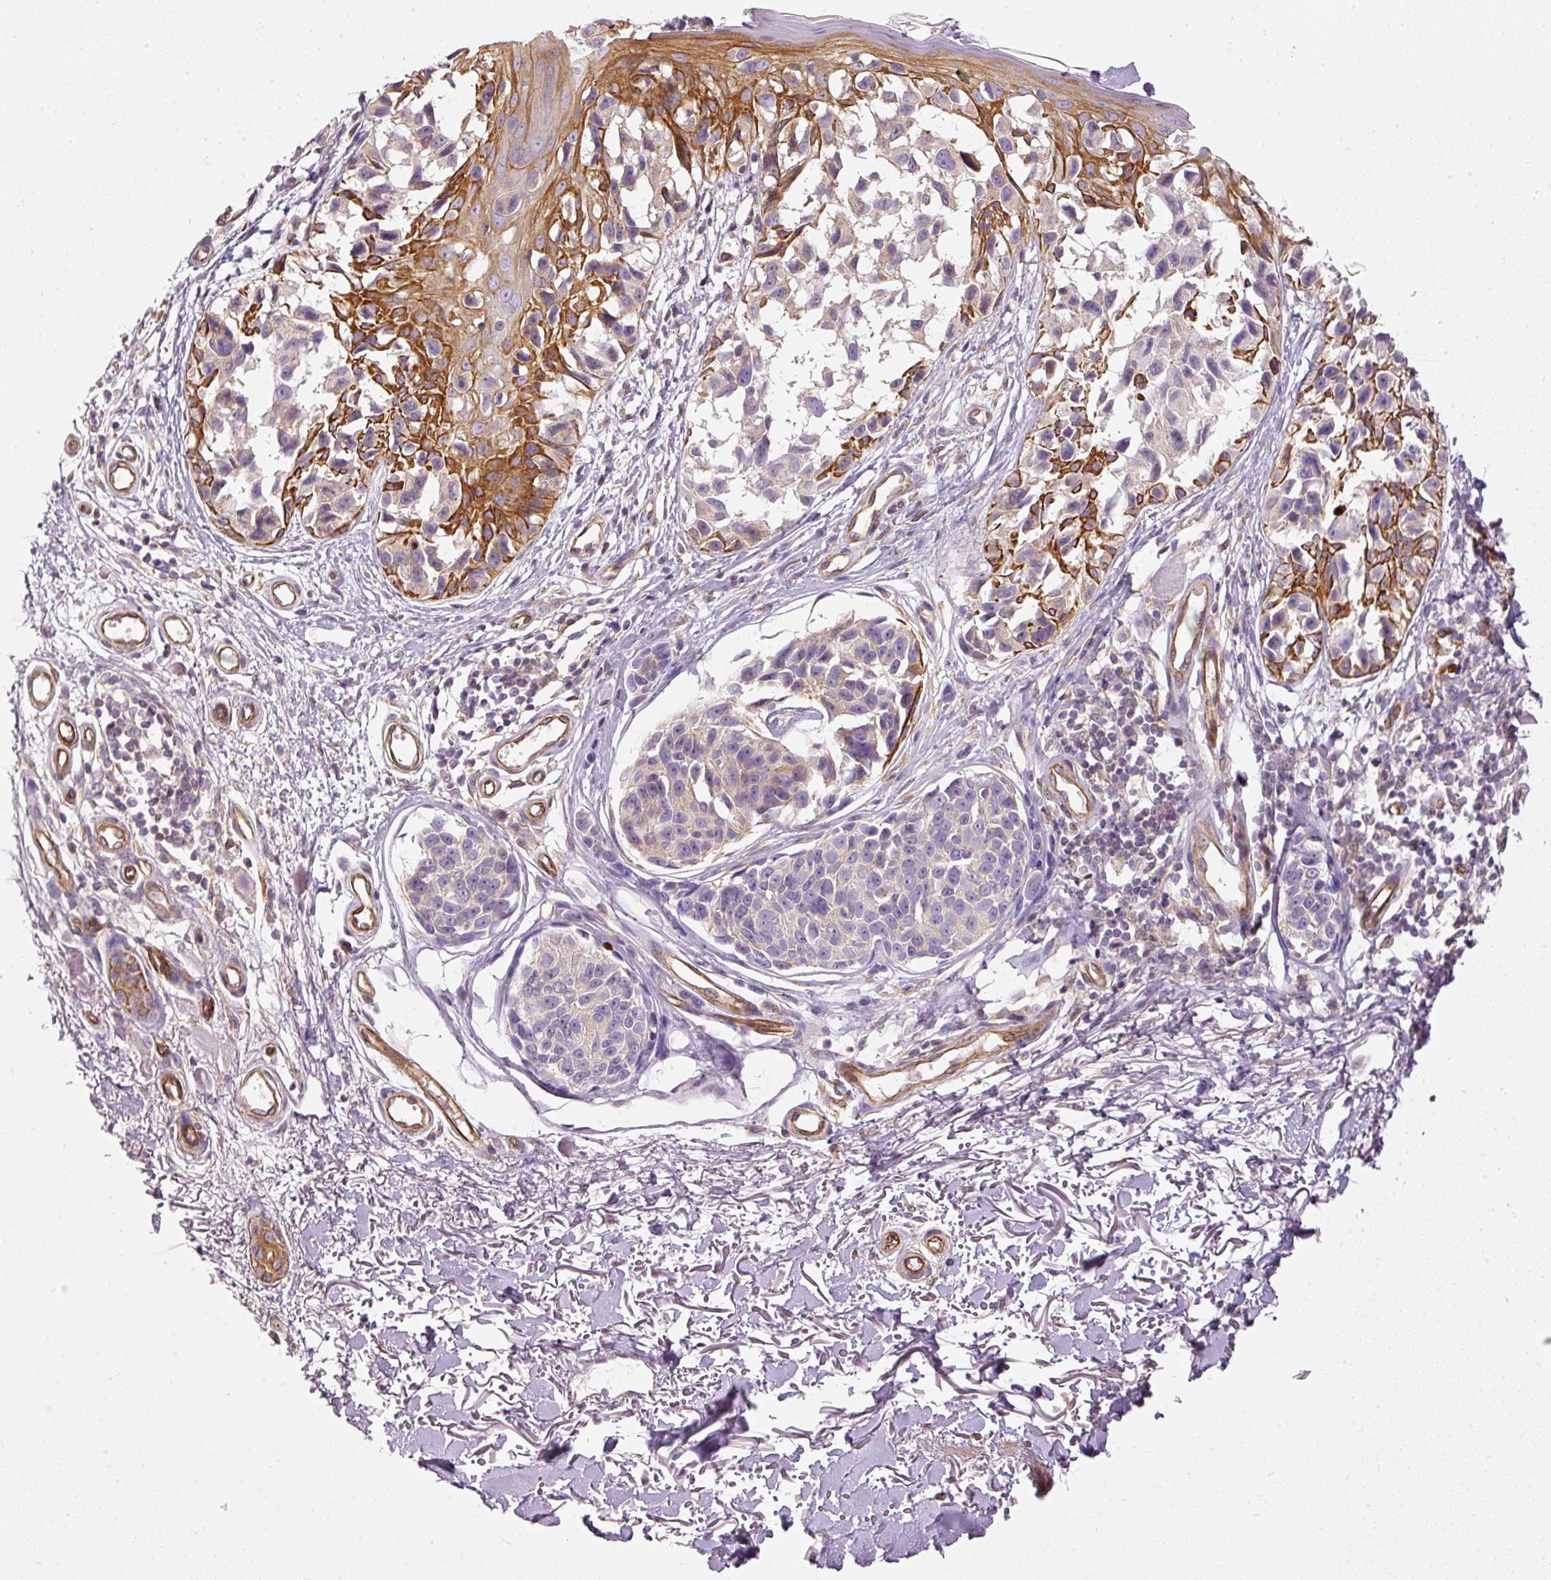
{"staining": {"intensity": "negative", "quantity": "none", "location": "none"}, "tissue": "melanoma", "cell_type": "Tumor cells", "image_type": "cancer", "snomed": [{"axis": "morphology", "description": "Malignant melanoma, NOS"}, {"axis": "topography", "description": "Skin"}], "caption": "DAB immunohistochemical staining of malignant melanoma displays no significant positivity in tumor cells.", "gene": "OSR2", "patient": {"sex": "male", "age": 73}}